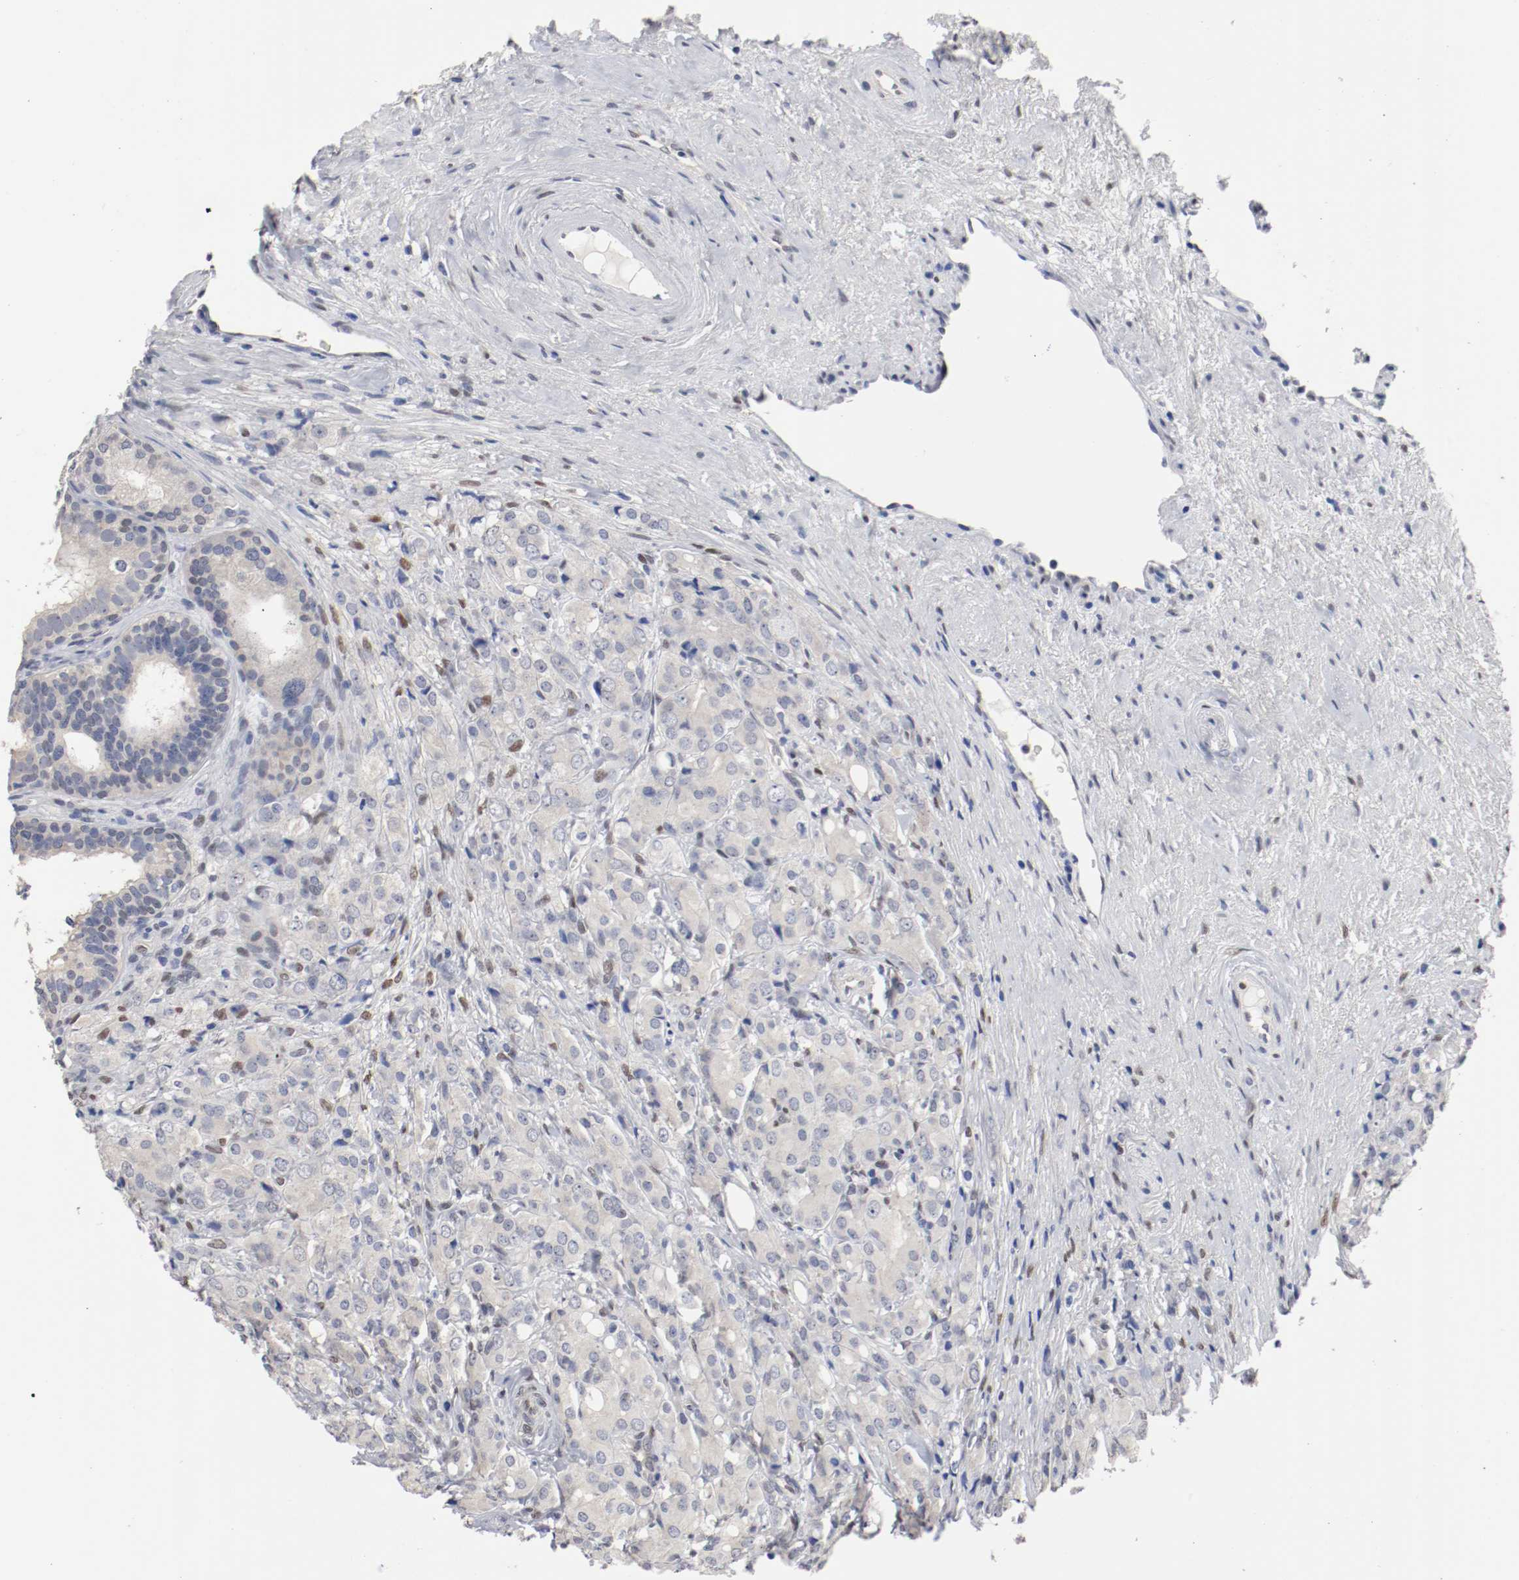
{"staining": {"intensity": "weak", "quantity": "<25%", "location": "cytoplasmic/membranous"}, "tissue": "prostate cancer", "cell_type": "Tumor cells", "image_type": "cancer", "snomed": [{"axis": "morphology", "description": "Adenocarcinoma, High grade"}, {"axis": "topography", "description": "Prostate"}], "caption": "DAB (3,3'-diaminobenzidine) immunohistochemical staining of human prostate adenocarcinoma (high-grade) displays no significant positivity in tumor cells.", "gene": "FOSL2", "patient": {"sex": "male", "age": 68}}